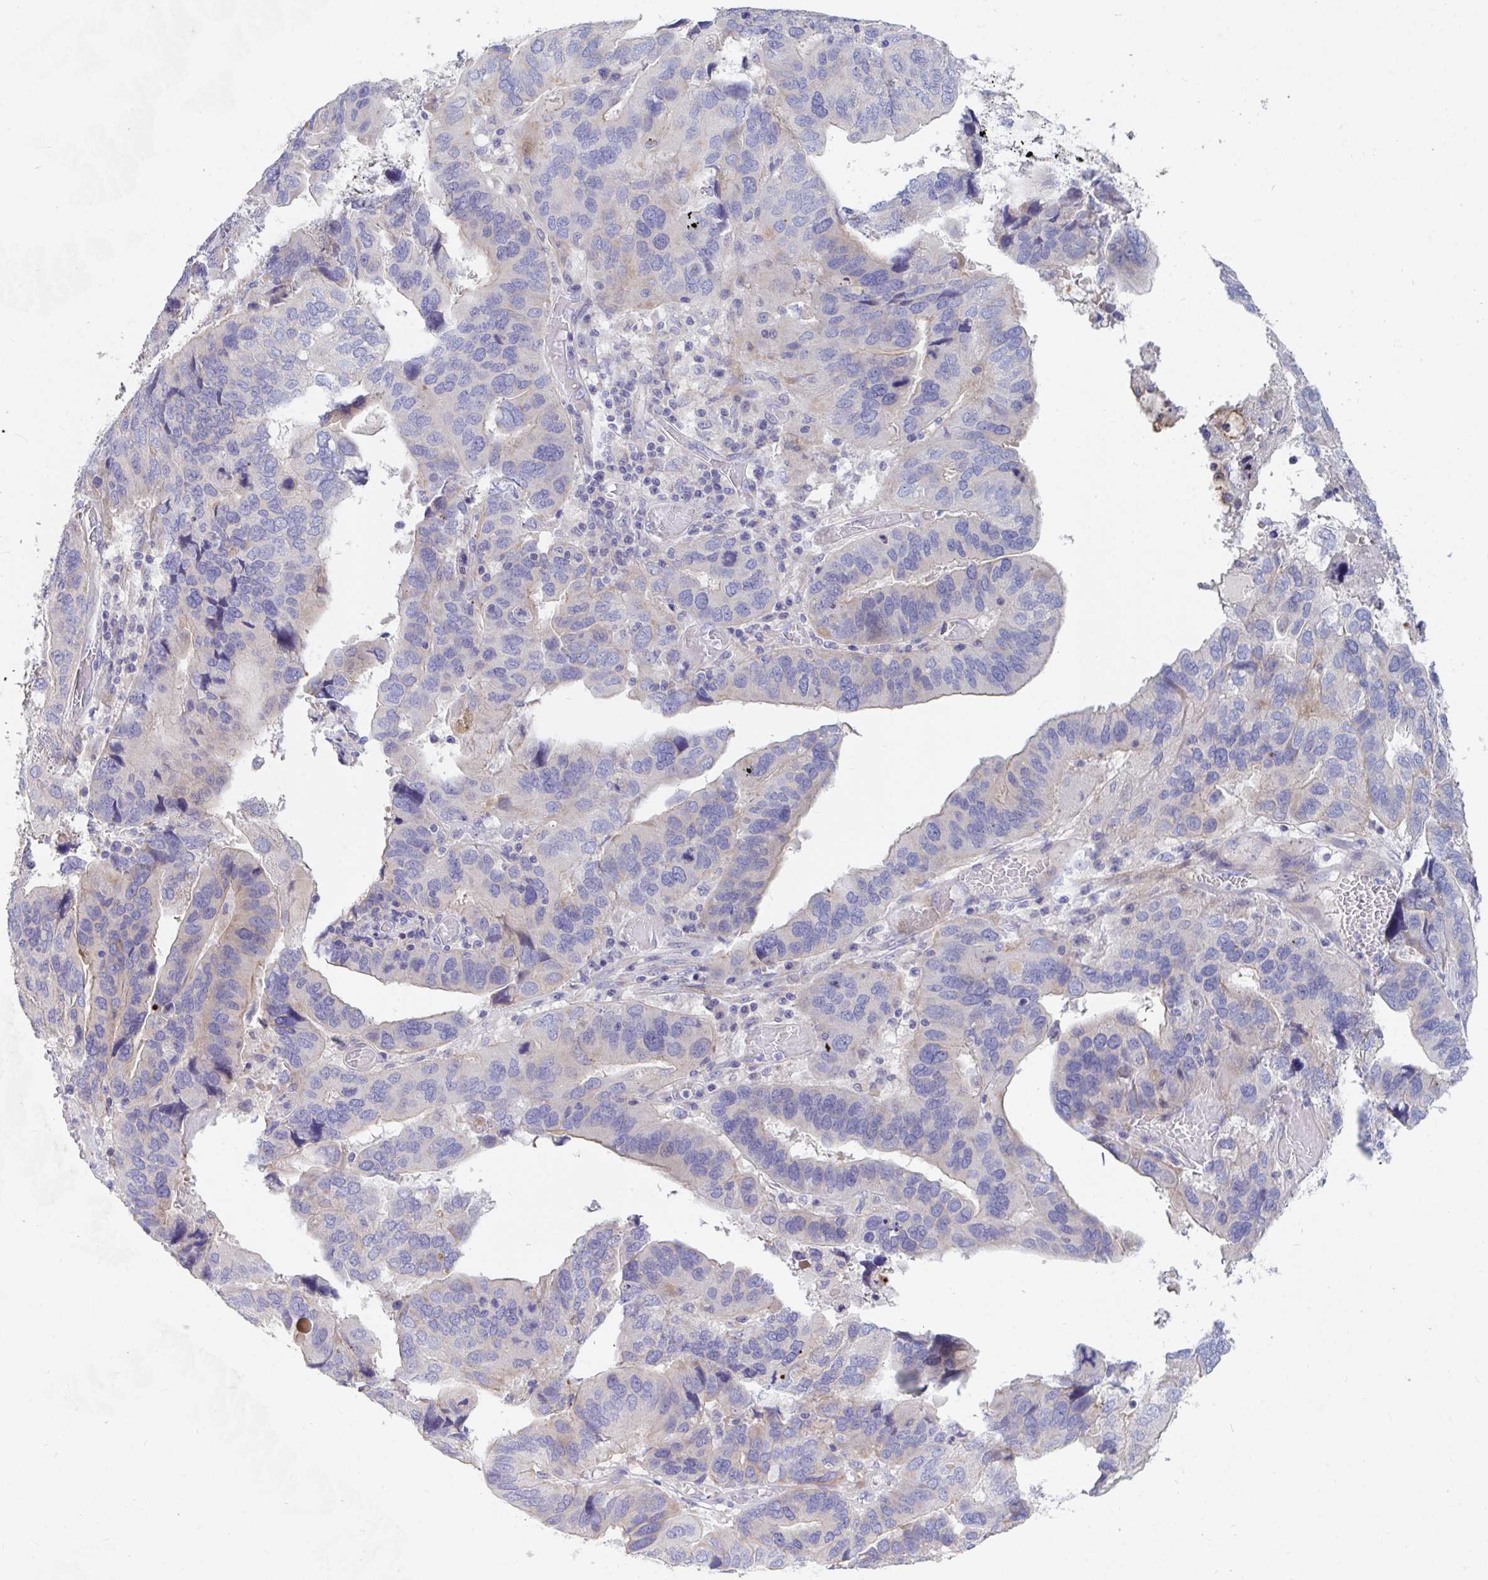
{"staining": {"intensity": "weak", "quantity": "<25%", "location": "cytoplasmic/membranous"}, "tissue": "ovarian cancer", "cell_type": "Tumor cells", "image_type": "cancer", "snomed": [{"axis": "morphology", "description": "Cystadenocarcinoma, serous, NOS"}, {"axis": "topography", "description": "Ovary"}], "caption": "Micrograph shows no protein staining in tumor cells of serous cystadenocarcinoma (ovarian) tissue.", "gene": "ZNF561", "patient": {"sex": "female", "age": 79}}